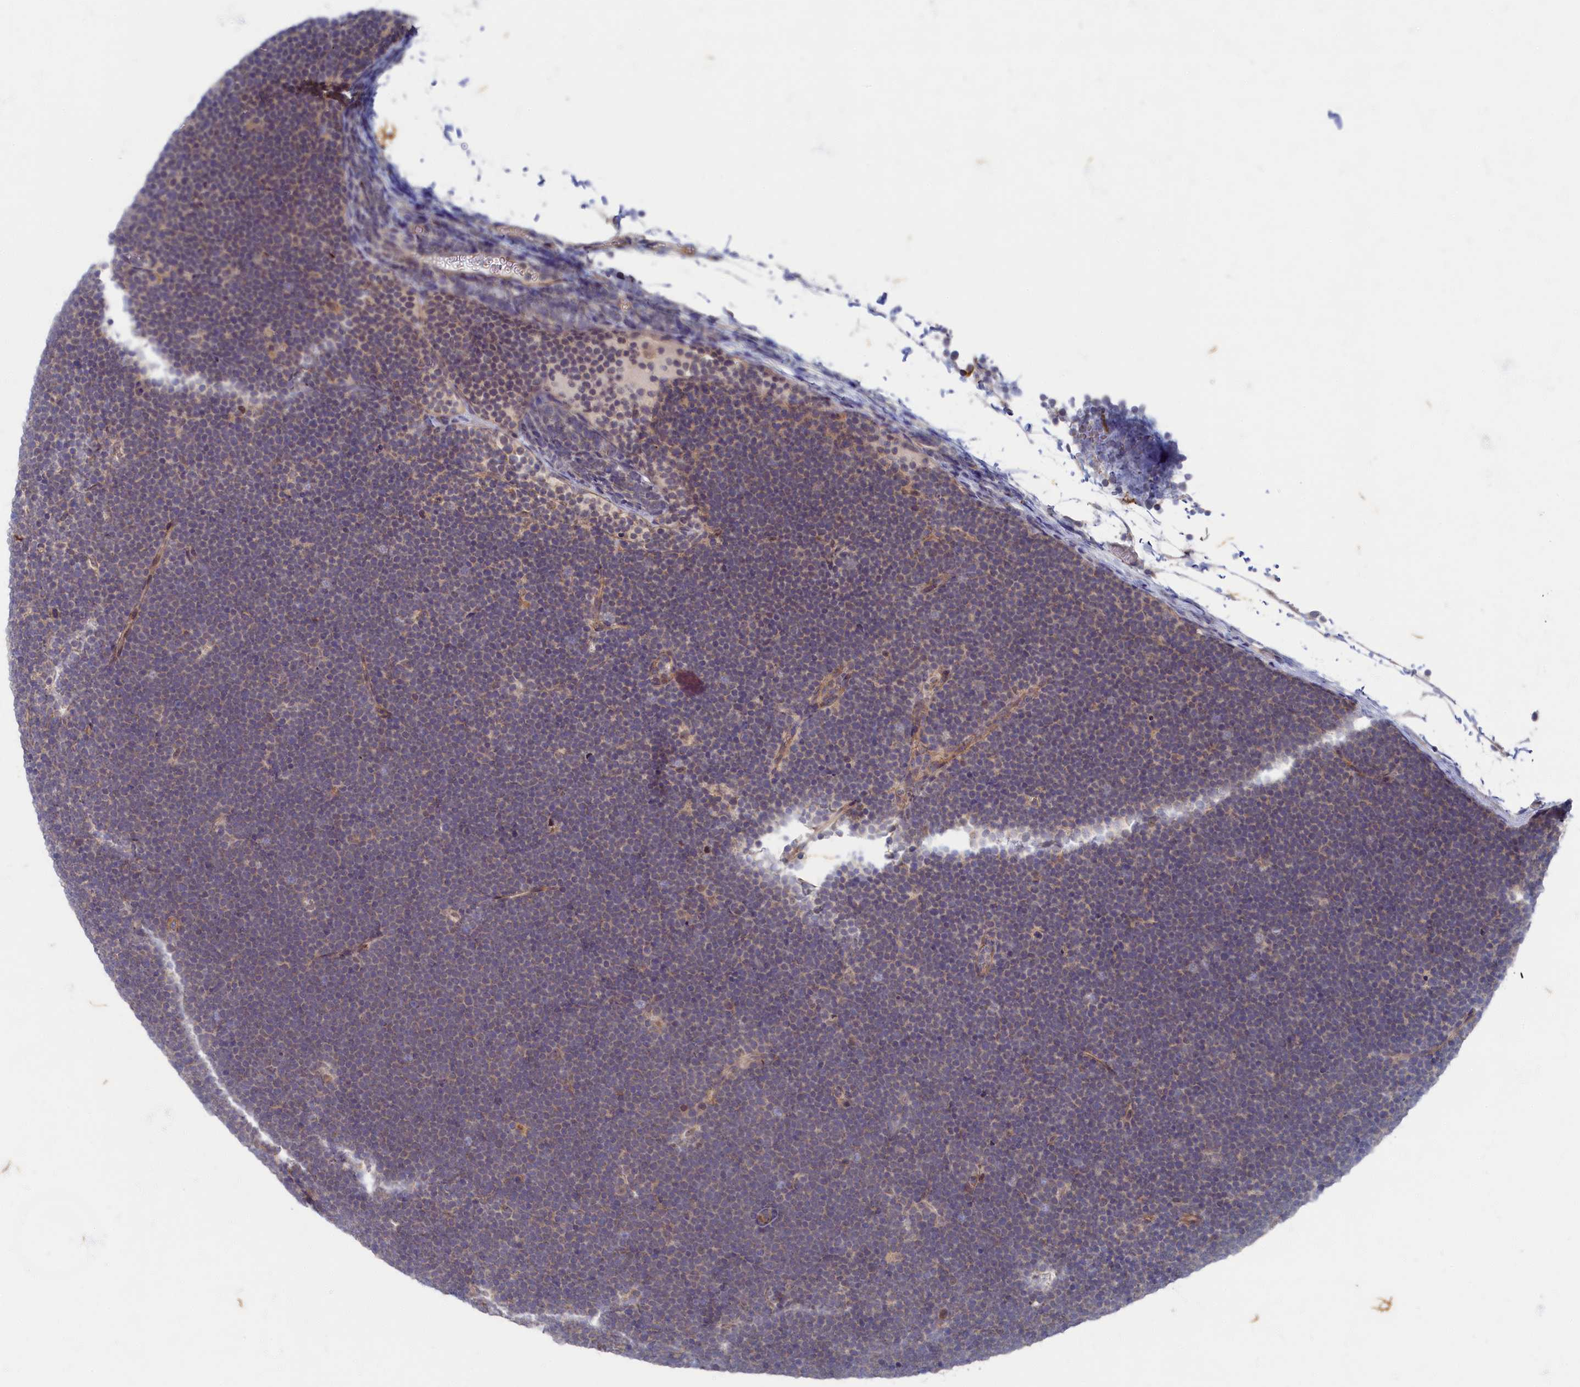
{"staining": {"intensity": "negative", "quantity": "none", "location": "none"}, "tissue": "lymphoma", "cell_type": "Tumor cells", "image_type": "cancer", "snomed": [{"axis": "morphology", "description": "Malignant lymphoma, non-Hodgkin's type, High grade"}, {"axis": "topography", "description": "Lymph node"}], "caption": "Tumor cells are negative for protein expression in human lymphoma.", "gene": "WDR59", "patient": {"sex": "male", "age": 13}}